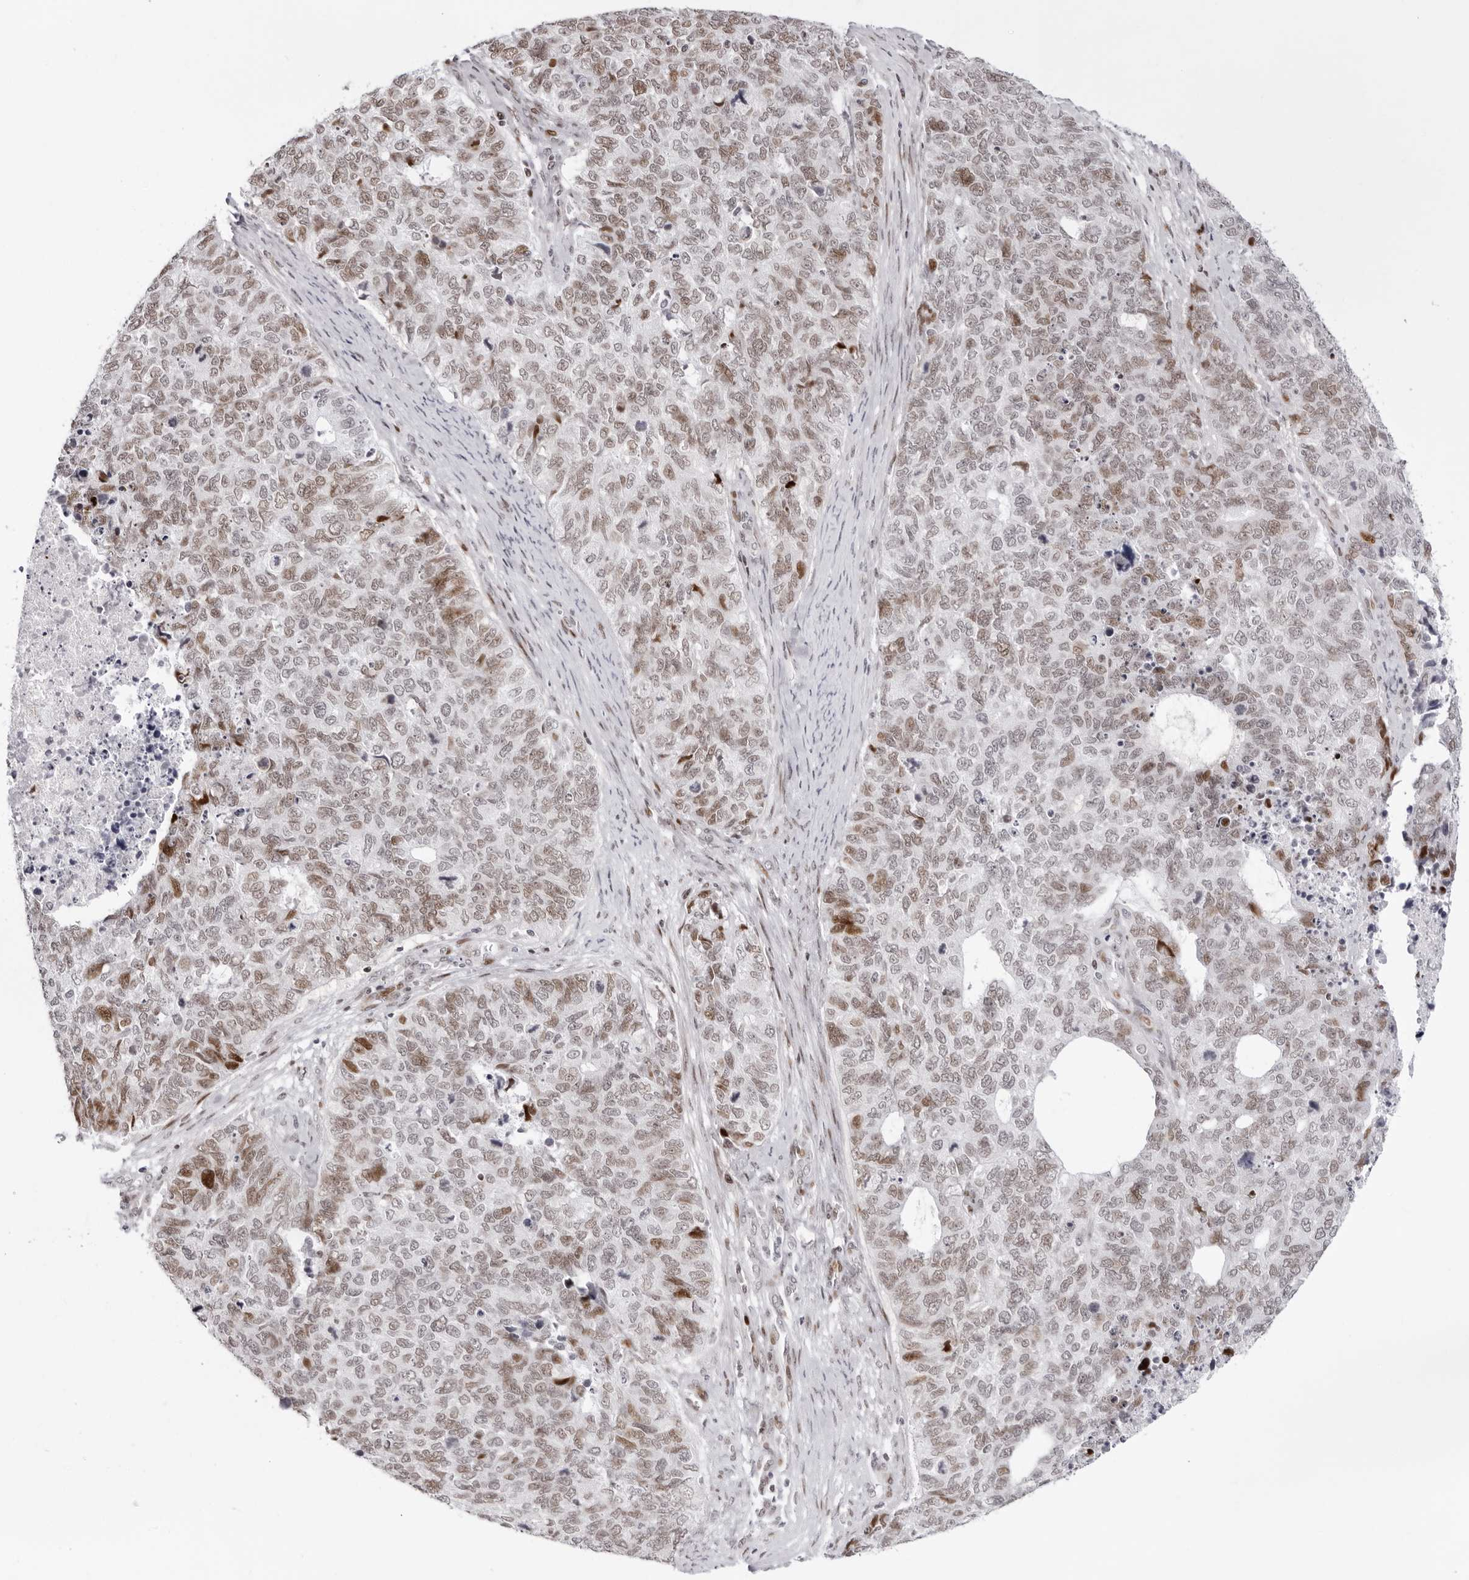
{"staining": {"intensity": "moderate", "quantity": "25%-75%", "location": "nuclear"}, "tissue": "cervical cancer", "cell_type": "Tumor cells", "image_type": "cancer", "snomed": [{"axis": "morphology", "description": "Squamous cell carcinoma, NOS"}, {"axis": "topography", "description": "Cervix"}], "caption": "Cervical cancer (squamous cell carcinoma) stained with a brown dye reveals moderate nuclear positive expression in about 25%-75% of tumor cells.", "gene": "NTPCR", "patient": {"sex": "female", "age": 63}}